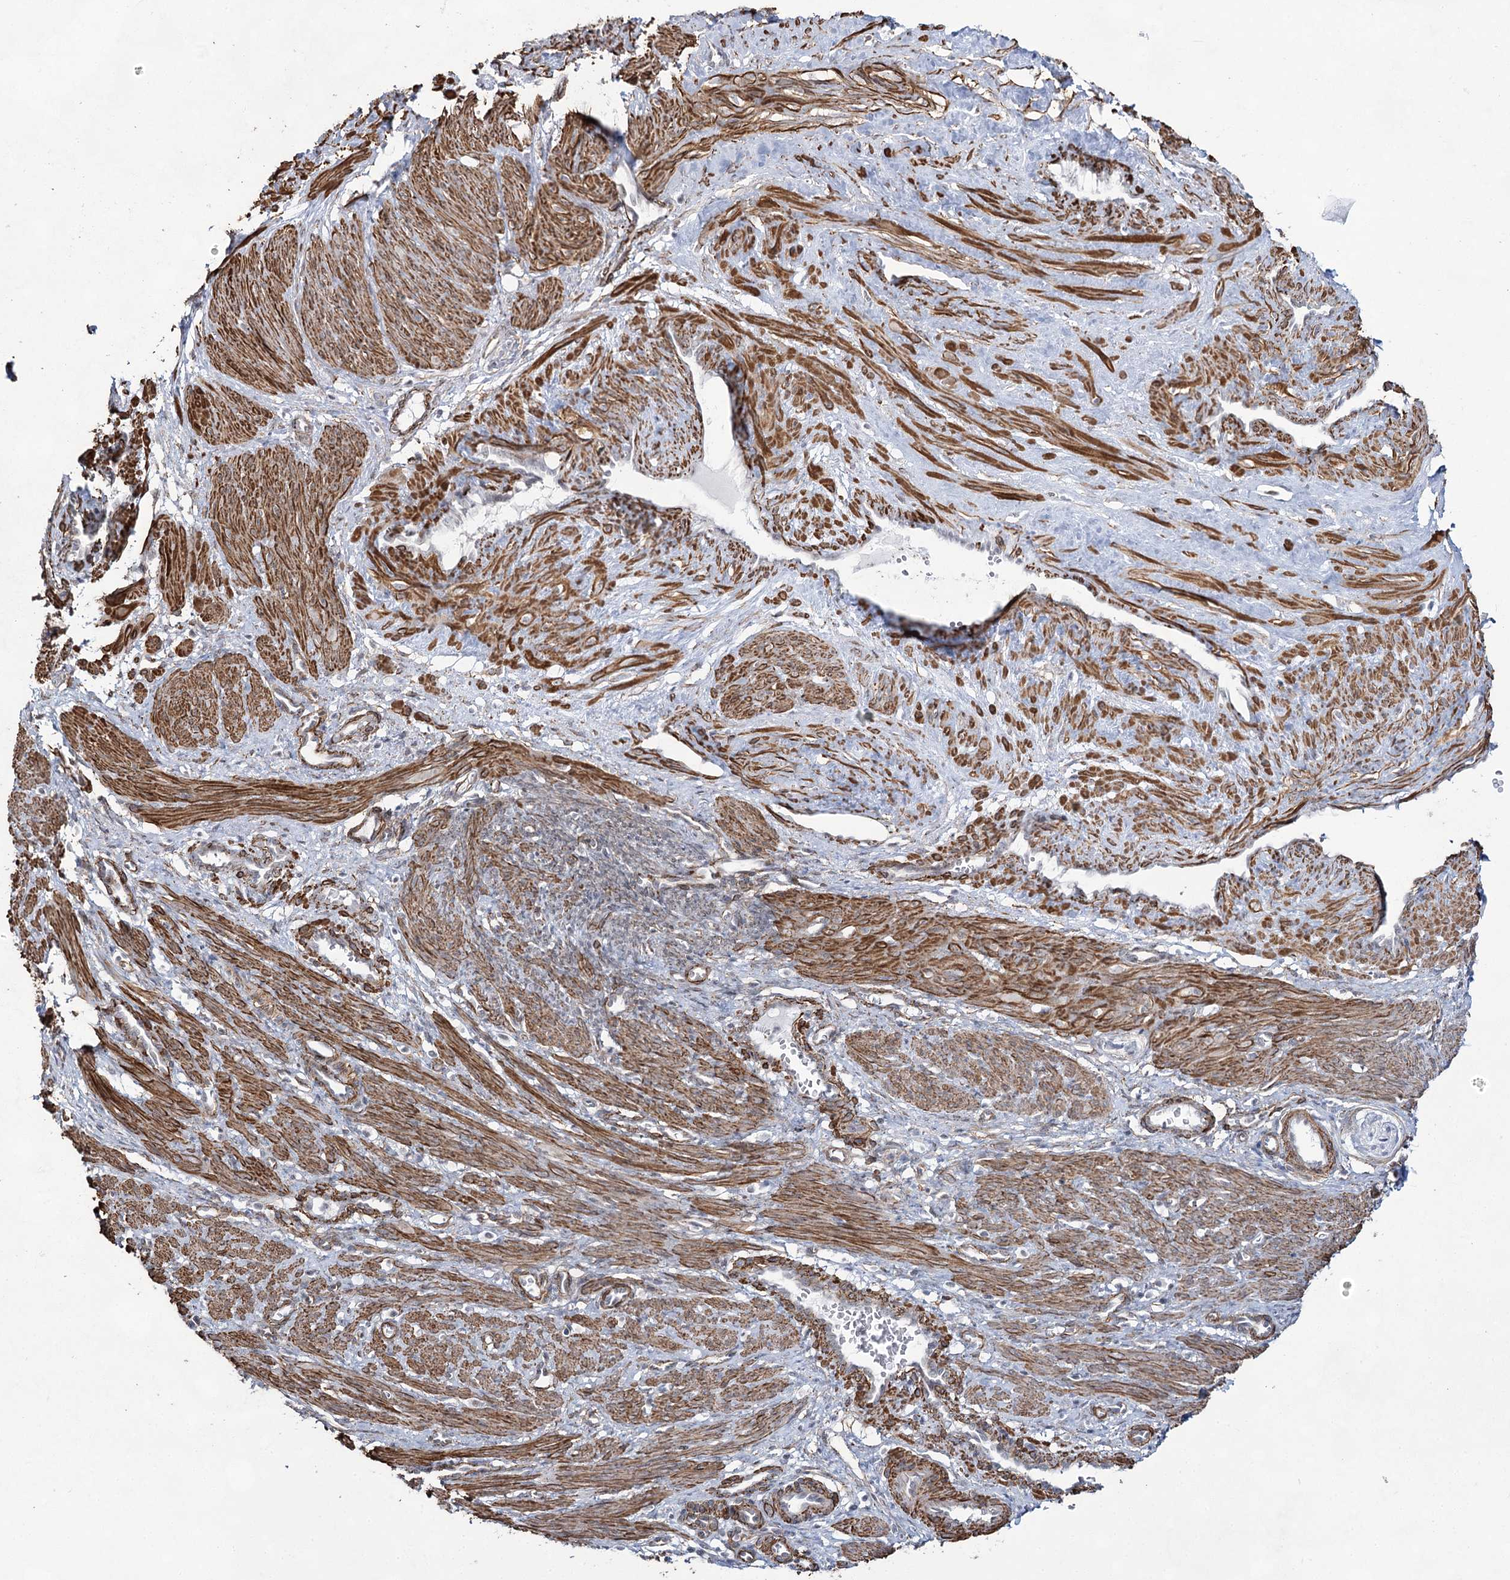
{"staining": {"intensity": "moderate", "quantity": ">75%", "location": "cytoplasmic/membranous"}, "tissue": "smooth muscle", "cell_type": "Smooth muscle cells", "image_type": "normal", "snomed": [{"axis": "morphology", "description": "Normal tissue, NOS"}, {"axis": "topography", "description": "Endometrium"}], "caption": "Immunohistochemical staining of unremarkable smooth muscle exhibits moderate cytoplasmic/membranous protein expression in approximately >75% of smooth muscle cells. (DAB IHC, brown staining for protein, blue staining for nuclei).", "gene": "CWF19L1", "patient": {"sex": "female", "age": 33}}